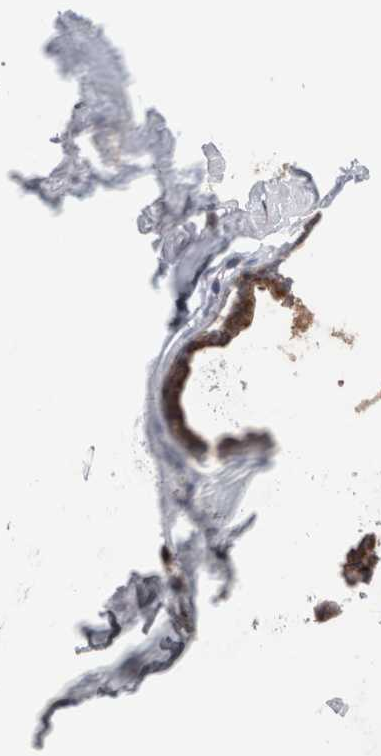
{"staining": {"intensity": "weak", "quantity": "<25%", "location": "cytoplasmic/membranous"}, "tissue": "adipose tissue", "cell_type": "Adipocytes", "image_type": "normal", "snomed": [{"axis": "morphology", "description": "Normal tissue, NOS"}, {"axis": "morphology", "description": "Fibrosis, NOS"}, {"axis": "topography", "description": "Breast"}, {"axis": "topography", "description": "Adipose tissue"}], "caption": "Adipocytes are negative for brown protein staining in benign adipose tissue. The staining was performed using DAB to visualize the protein expression in brown, while the nuclei were stained in blue with hematoxylin (Magnification: 20x).", "gene": "TRIM5", "patient": {"sex": "female", "age": 39}}